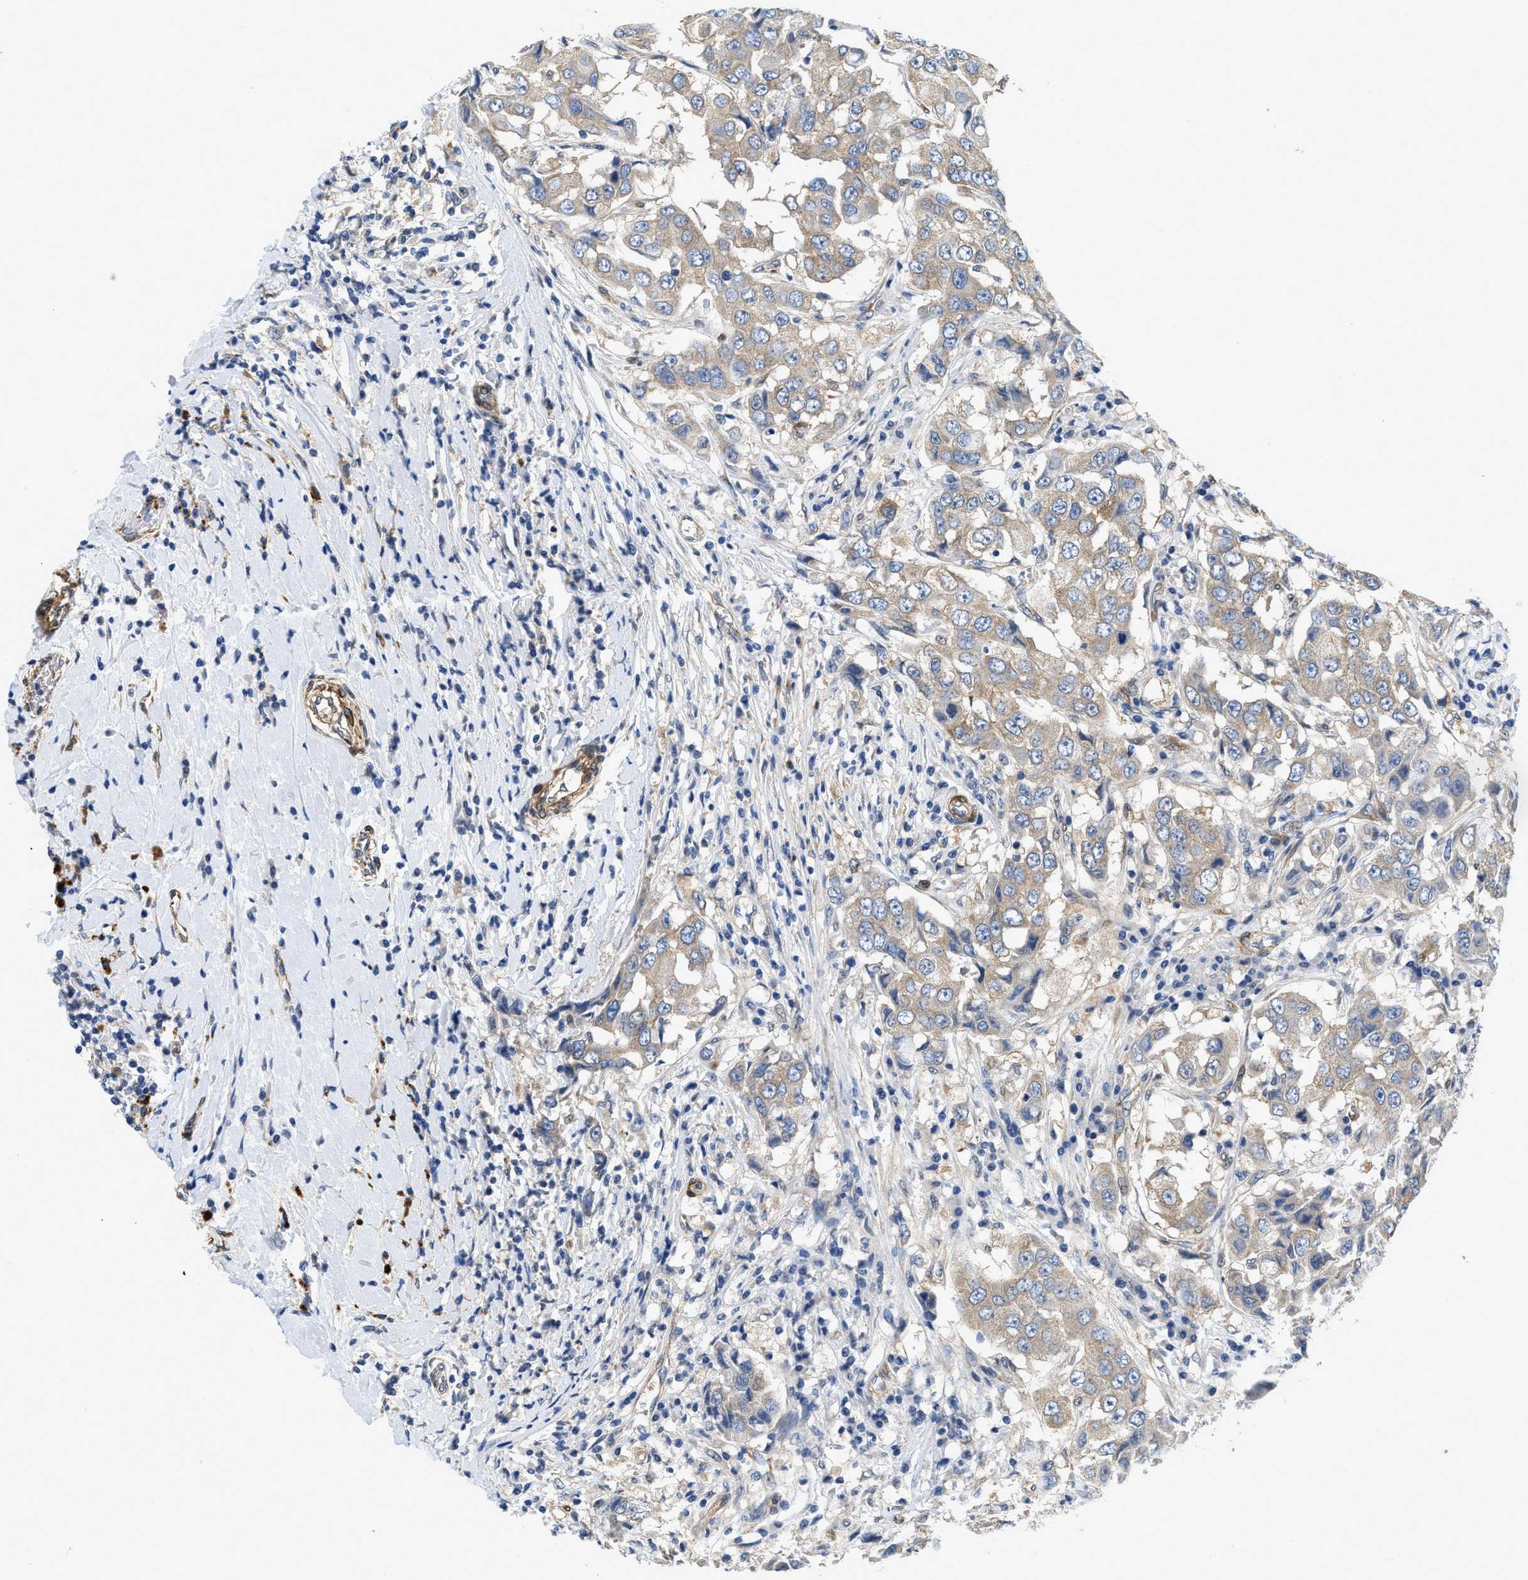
{"staining": {"intensity": "weak", "quantity": "<25%", "location": "cytoplasmic/membranous"}, "tissue": "breast cancer", "cell_type": "Tumor cells", "image_type": "cancer", "snomed": [{"axis": "morphology", "description": "Duct carcinoma"}, {"axis": "topography", "description": "Breast"}], "caption": "The image demonstrates no staining of tumor cells in breast cancer.", "gene": "RAPH1", "patient": {"sex": "female", "age": 27}}